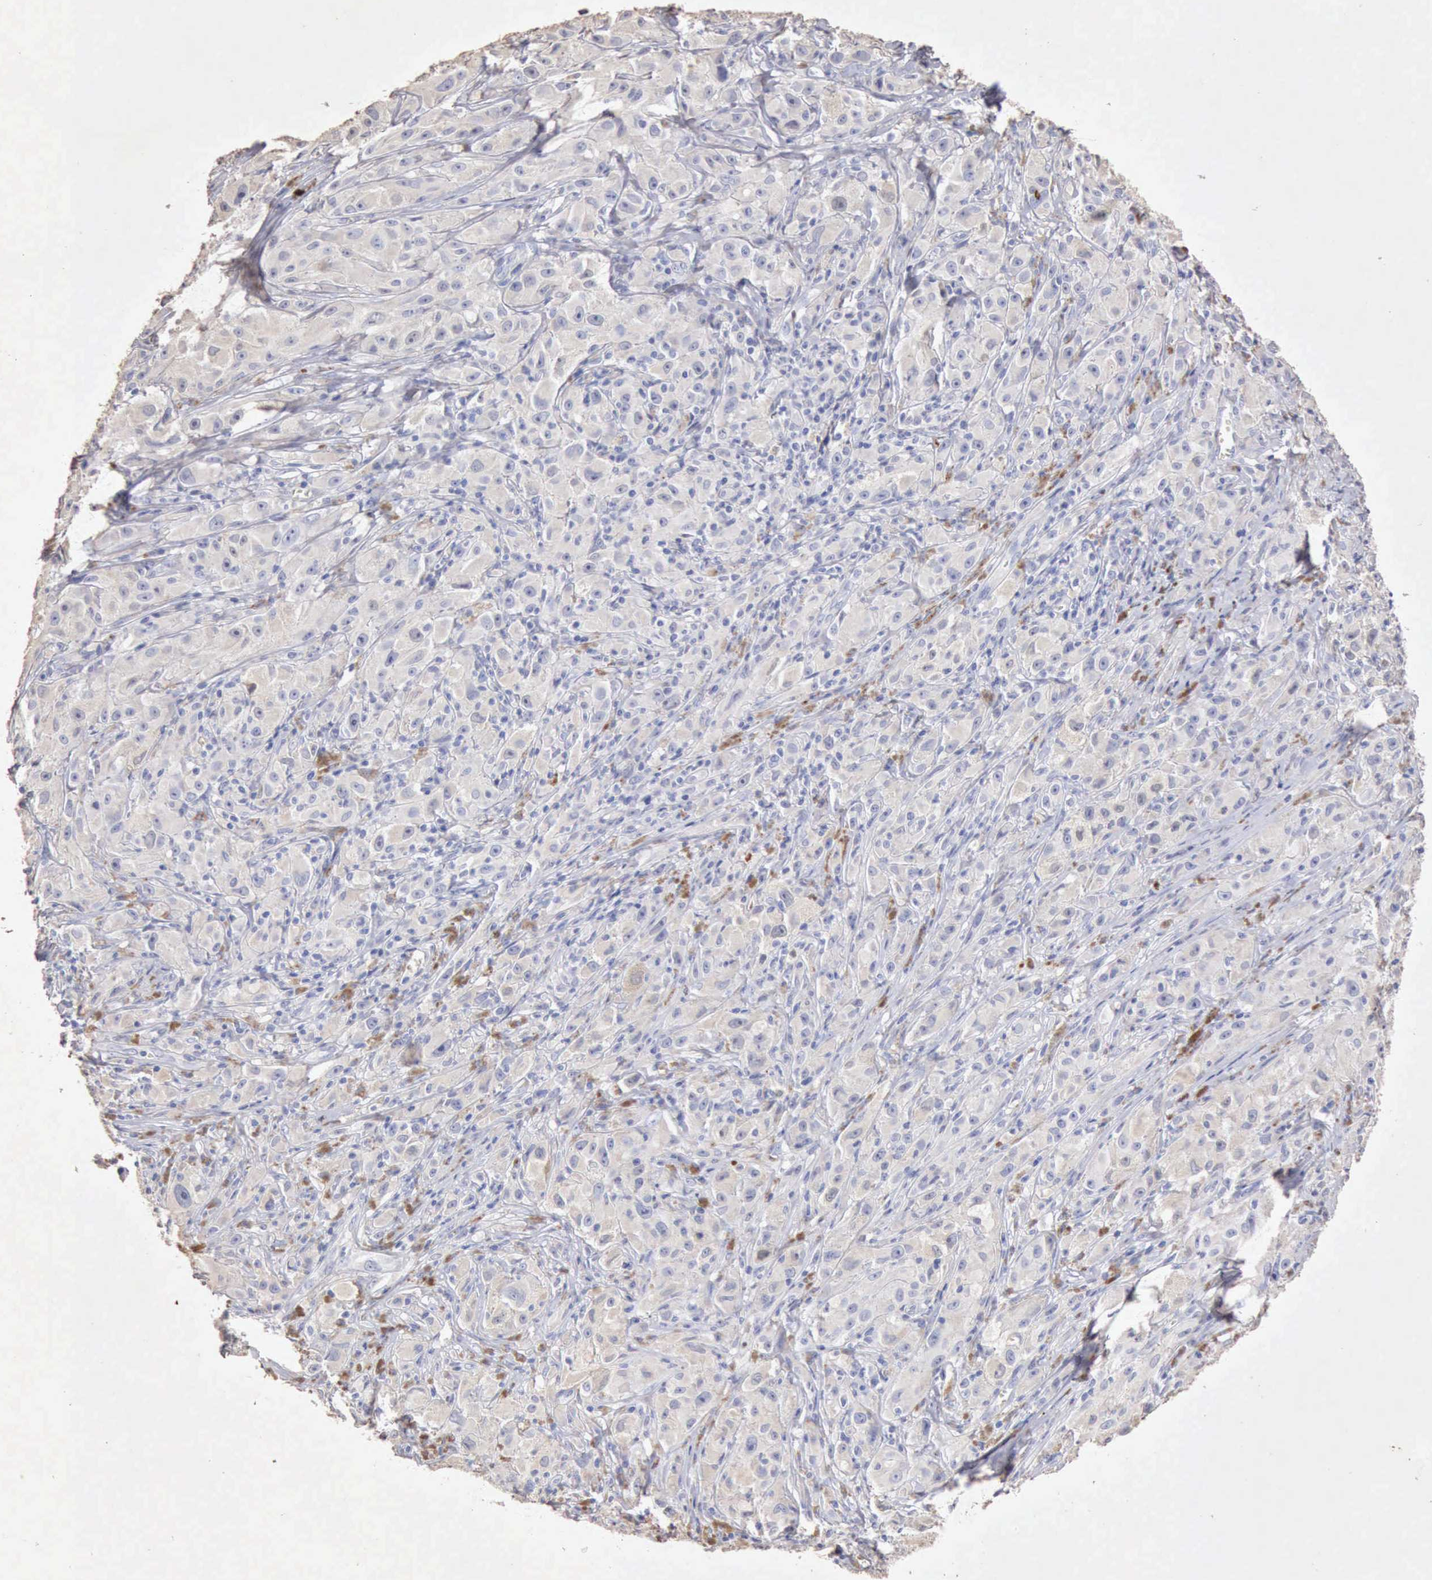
{"staining": {"intensity": "negative", "quantity": "none", "location": "none"}, "tissue": "melanoma", "cell_type": "Tumor cells", "image_type": "cancer", "snomed": [{"axis": "morphology", "description": "Malignant melanoma, NOS"}, {"axis": "topography", "description": "Skin"}], "caption": "Immunohistochemical staining of melanoma demonstrates no significant expression in tumor cells. Brightfield microscopy of immunohistochemistry stained with DAB (3,3'-diaminobenzidine) (brown) and hematoxylin (blue), captured at high magnification.", "gene": "KRT6B", "patient": {"sex": "male", "age": 56}}